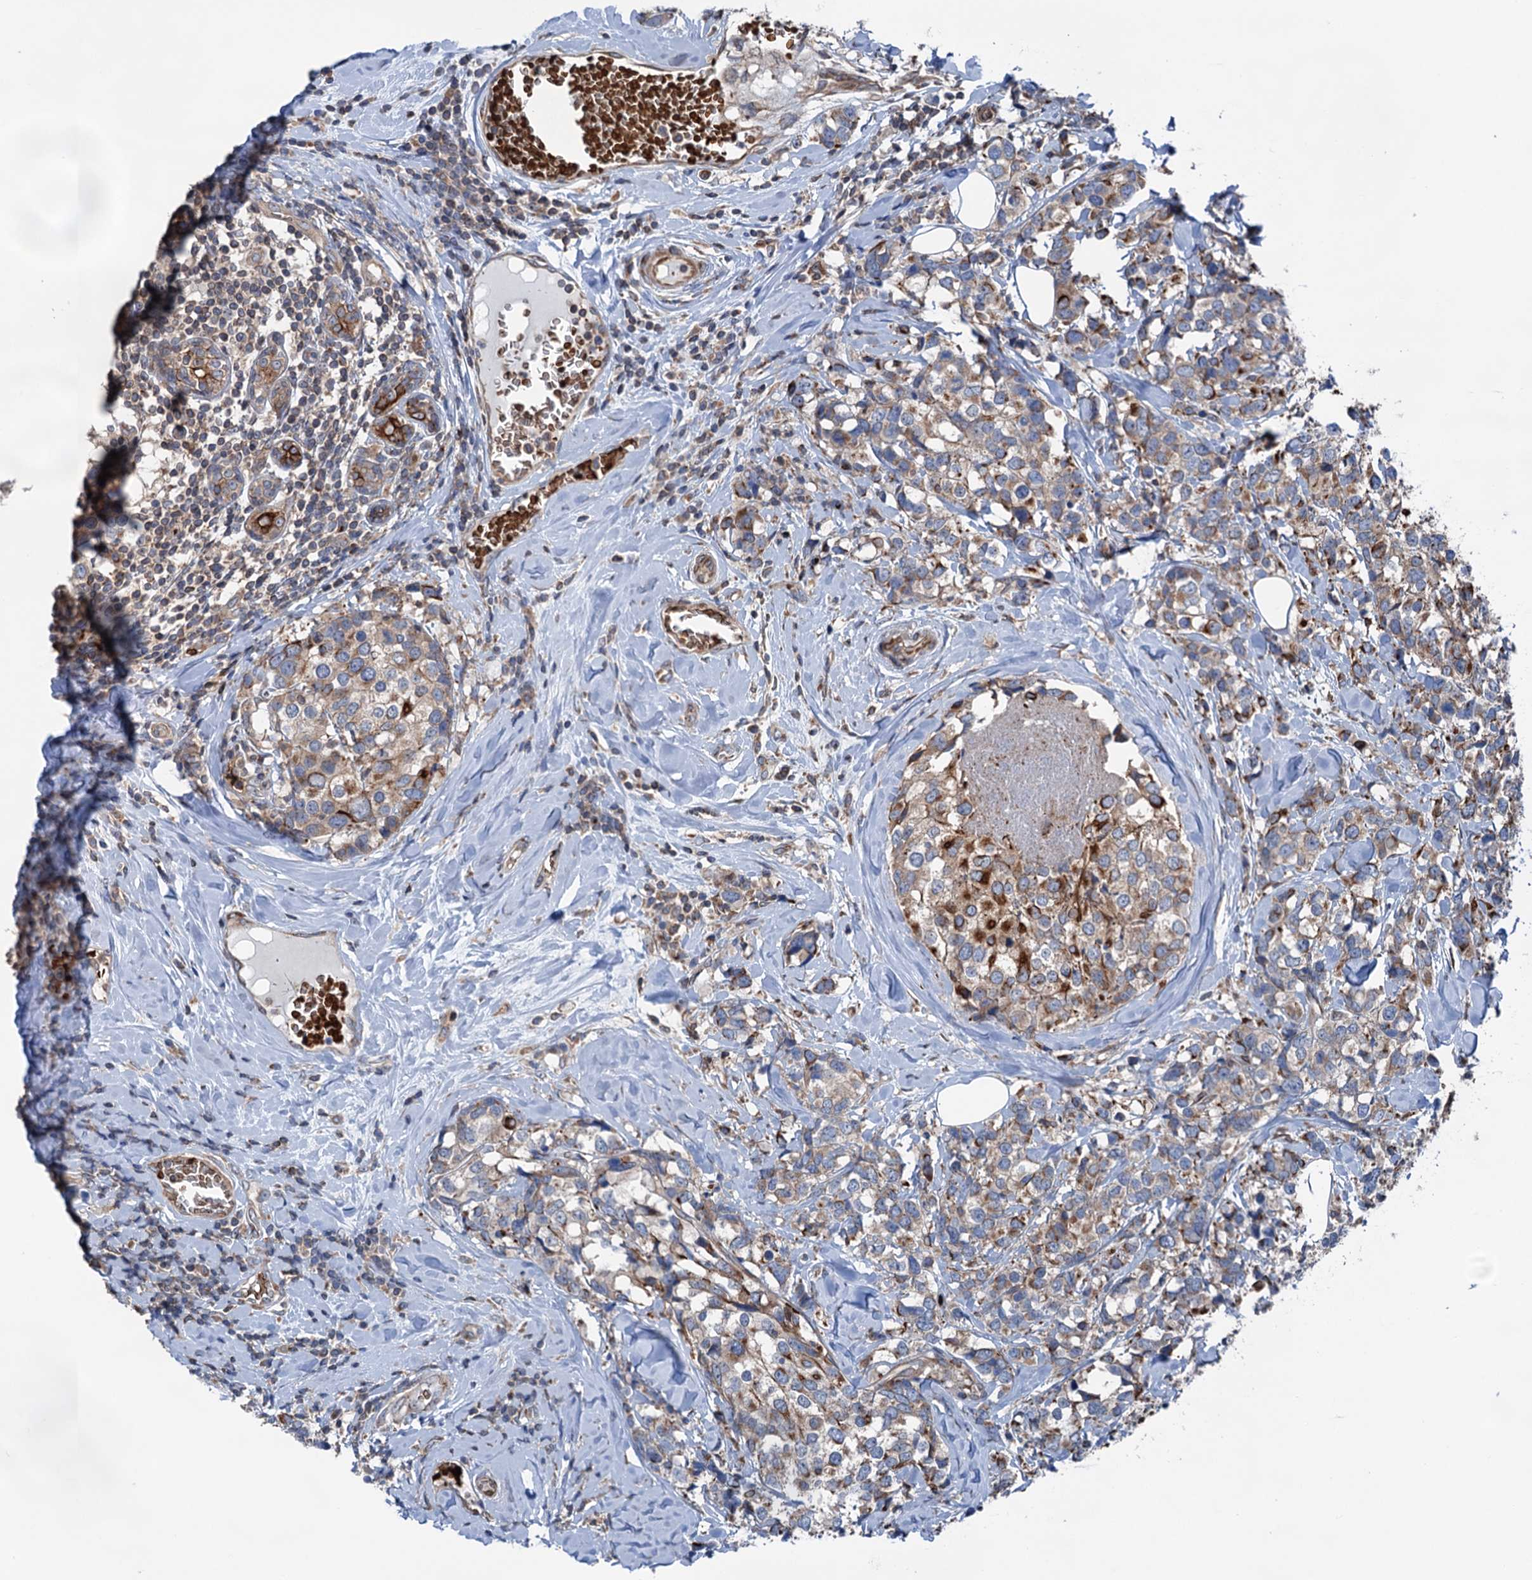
{"staining": {"intensity": "strong", "quantity": "25%-75%", "location": "cytoplasmic/membranous"}, "tissue": "breast cancer", "cell_type": "Tumor cells", "image_type": "cancer", "snomed": [{"axis": "morphology", "description": "Lobular carcinoma"}, {"axis": "topography", "description": "Breast"}], "caption": "A histopathology image of human lobular carcinoma (breast) stained for a protein reveals strong cytoplasmic/membranous brown staining in tumor cells.", "gene": "EIPR1", "patient": {"sex": "female", "age": 59}}